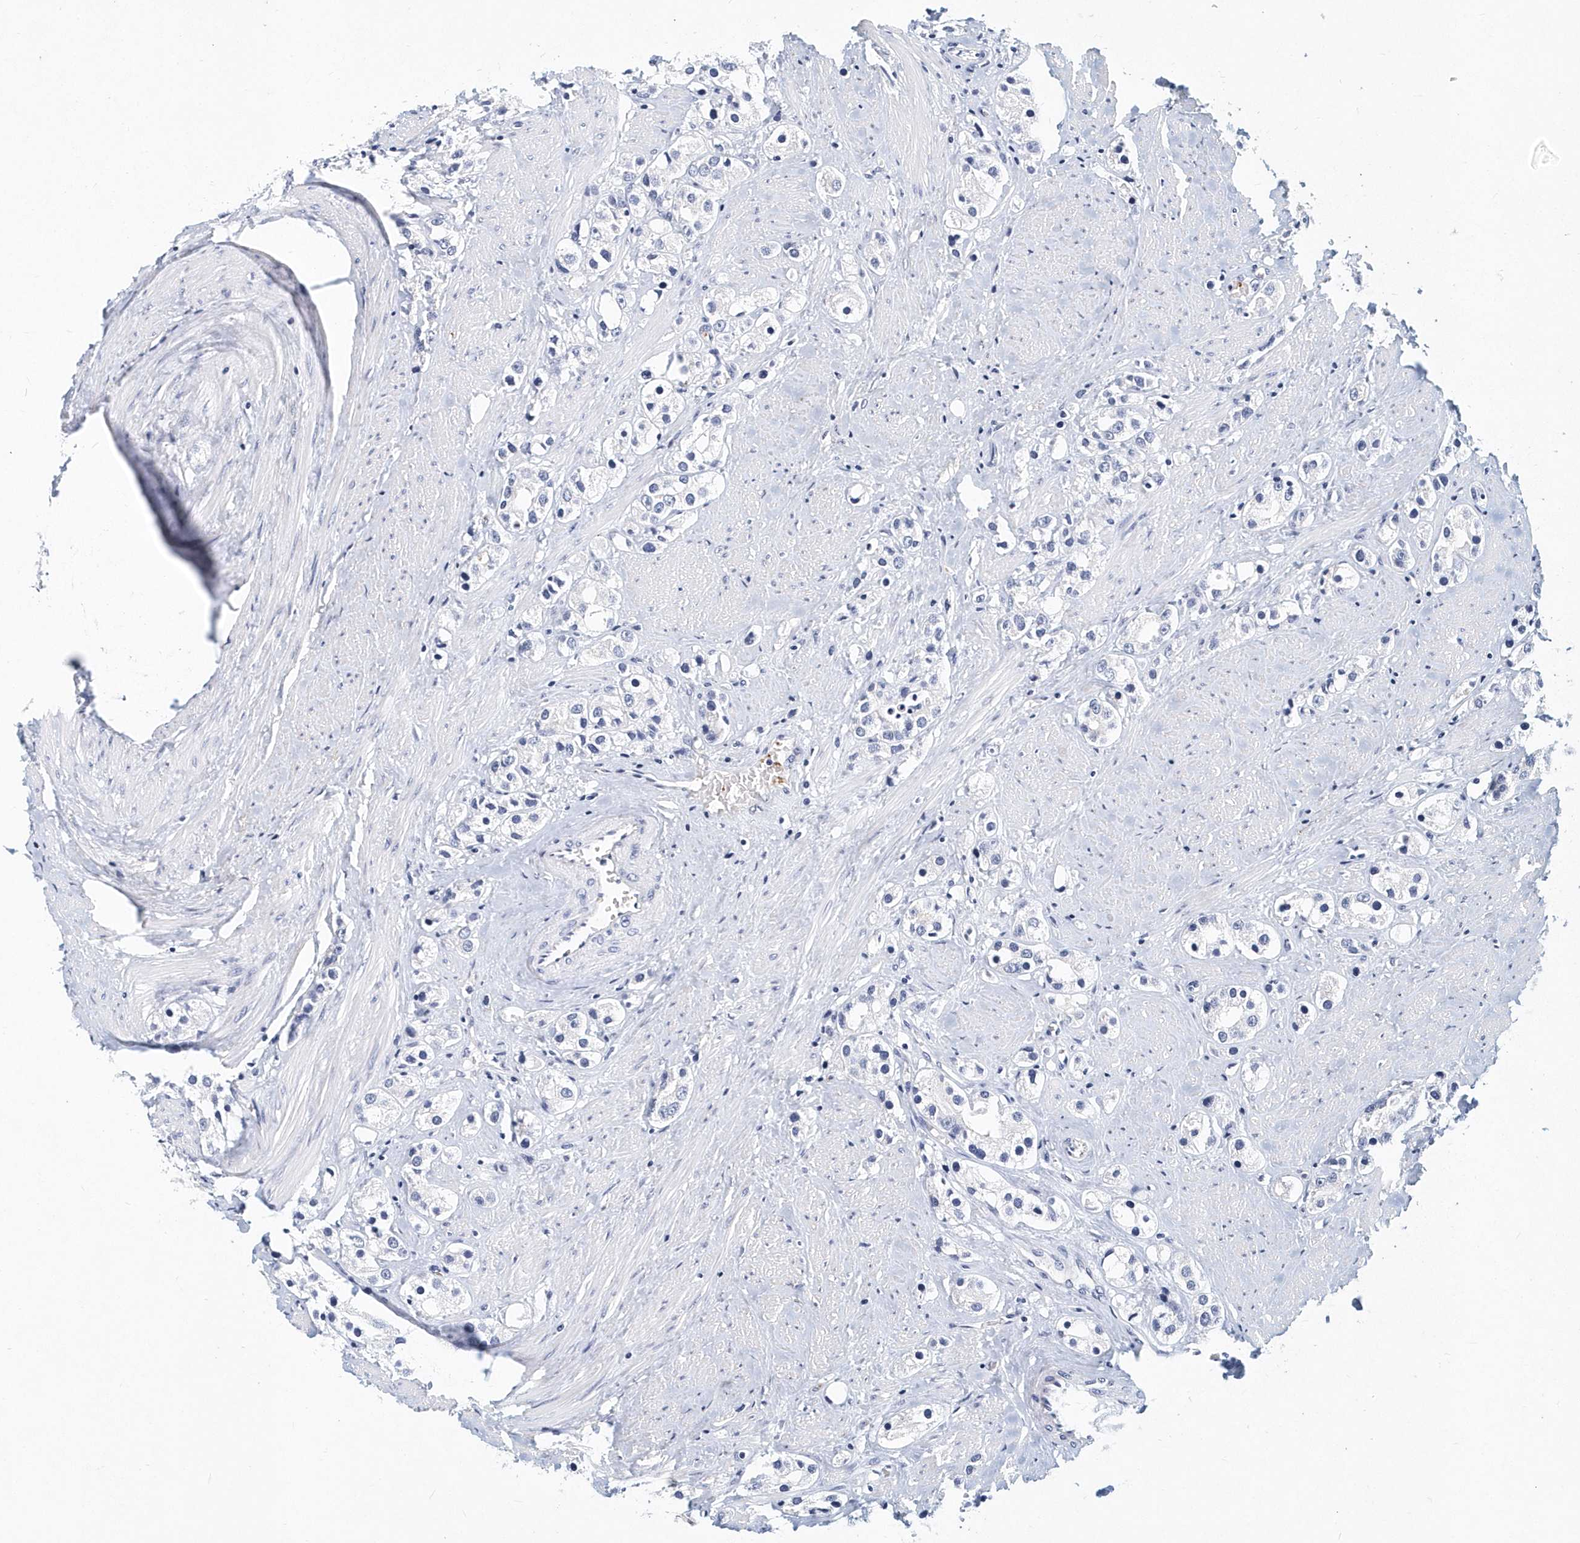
{"staining": {"intensity": "negative", "quantity": "none", "location": "none"}, "tissue": "prostate cancer", "cell_type": "Tumor cells", "image_type": "cancer", "snomed": [{"axis": "morphology", "description": "Adenocarcinoma, NOS"}, {"axis": "topography", "description": "Prostate"}], "caption": "Human prostate cancer stained for a protein using immunohistochemistry shows no positivity in tumor cells.", "gene": "ITGA2B", "patient": {"sex": "male", "age": 79}}